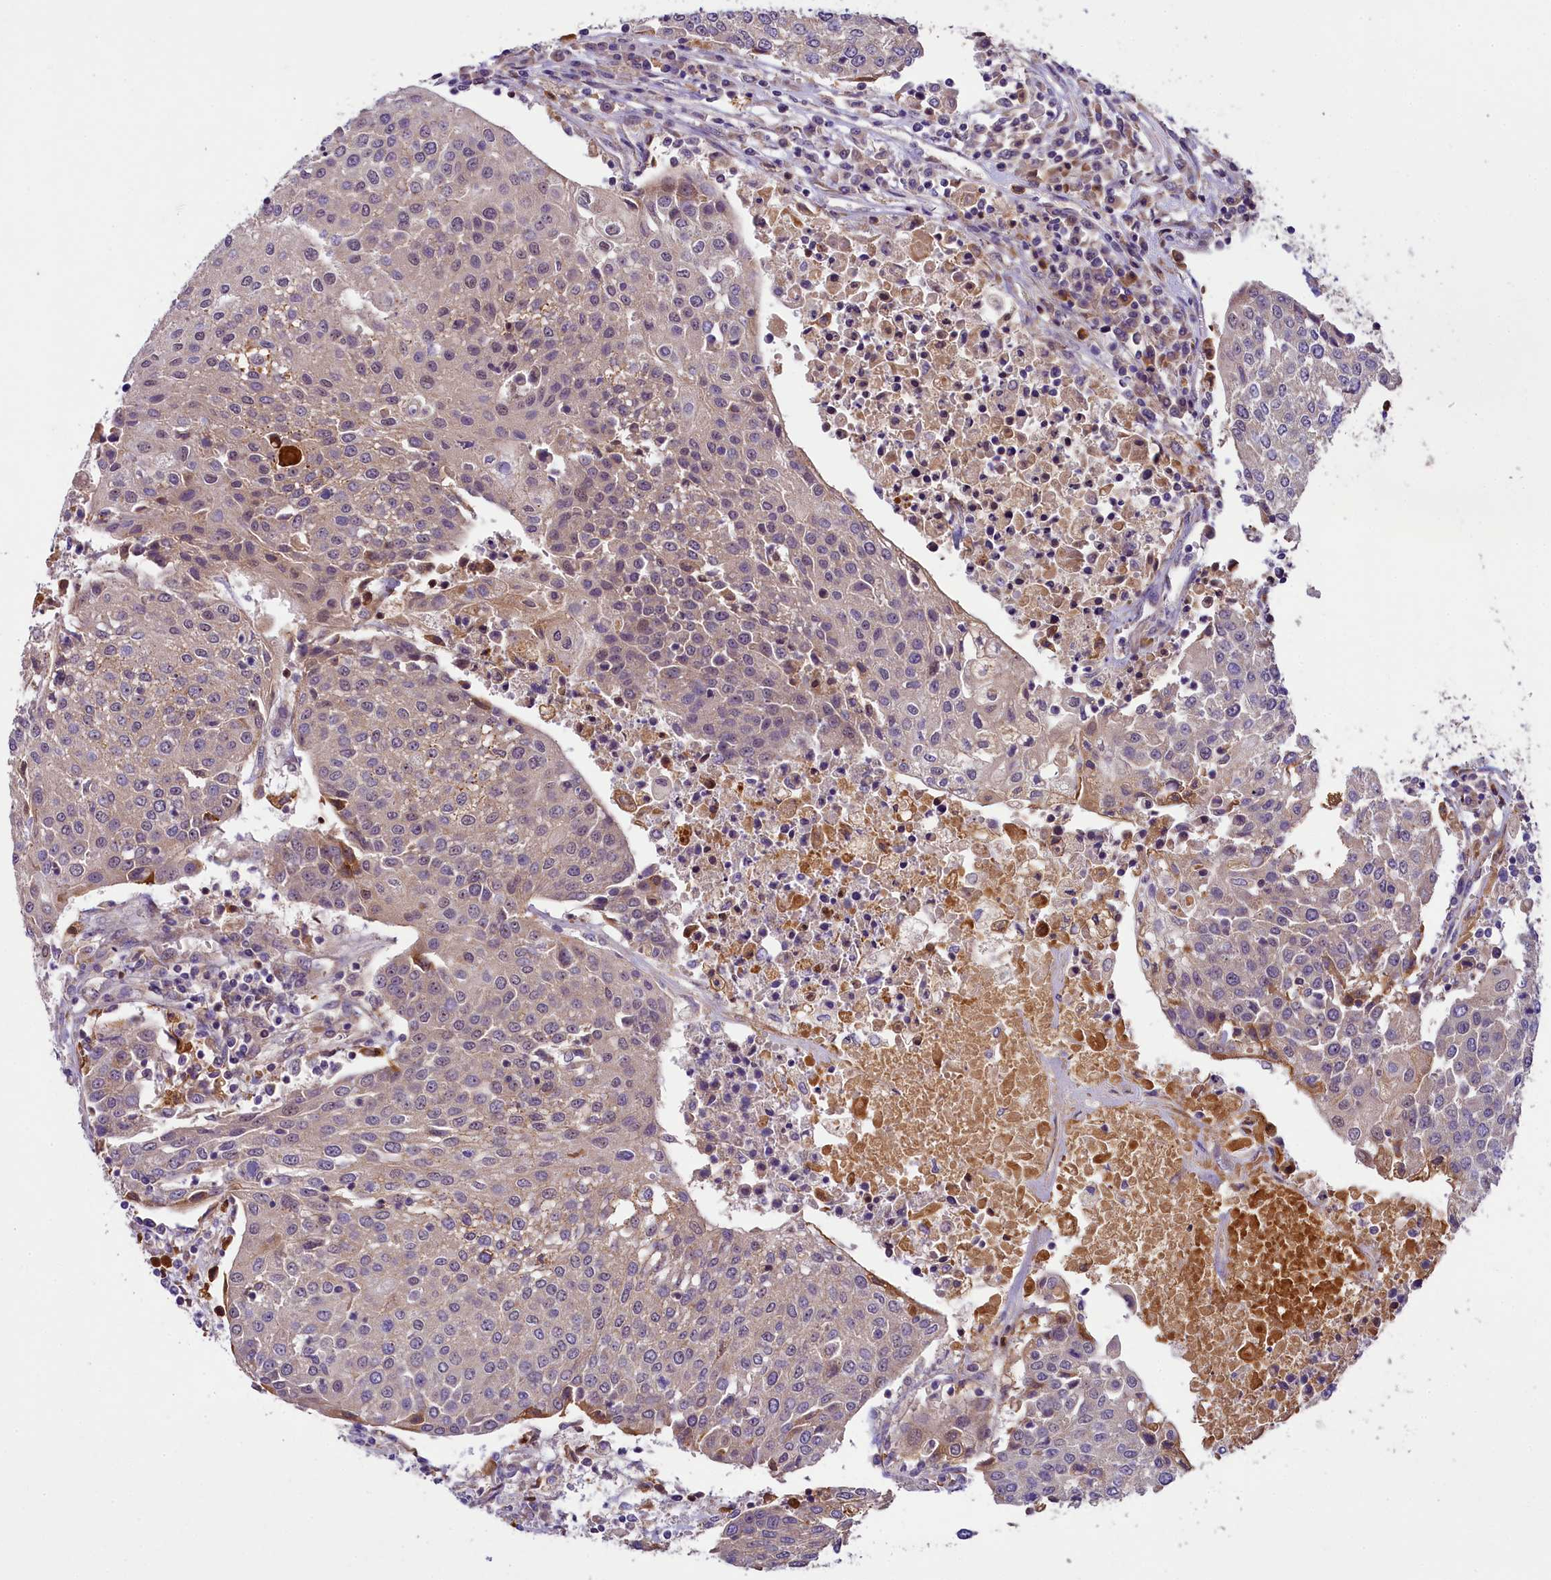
{"staining": {"intensity": "negative", "quantity": "none", "location": "none"}, "tissue": "urothelial cancer", "cell_type": "Tumor cells", "image_type": "cancer", "snomed": [{"axis": "morphology", "description": "Urothelial carcinoma, High grade"}, {"axis": "topography", "description": "Urinary bladder"}], "caption": "Urothelial cancer stained for a protein using IHC shows no staining tumor cells.", "gene": "UBXN6", "patient": {"sex": "female", "age": 85}}